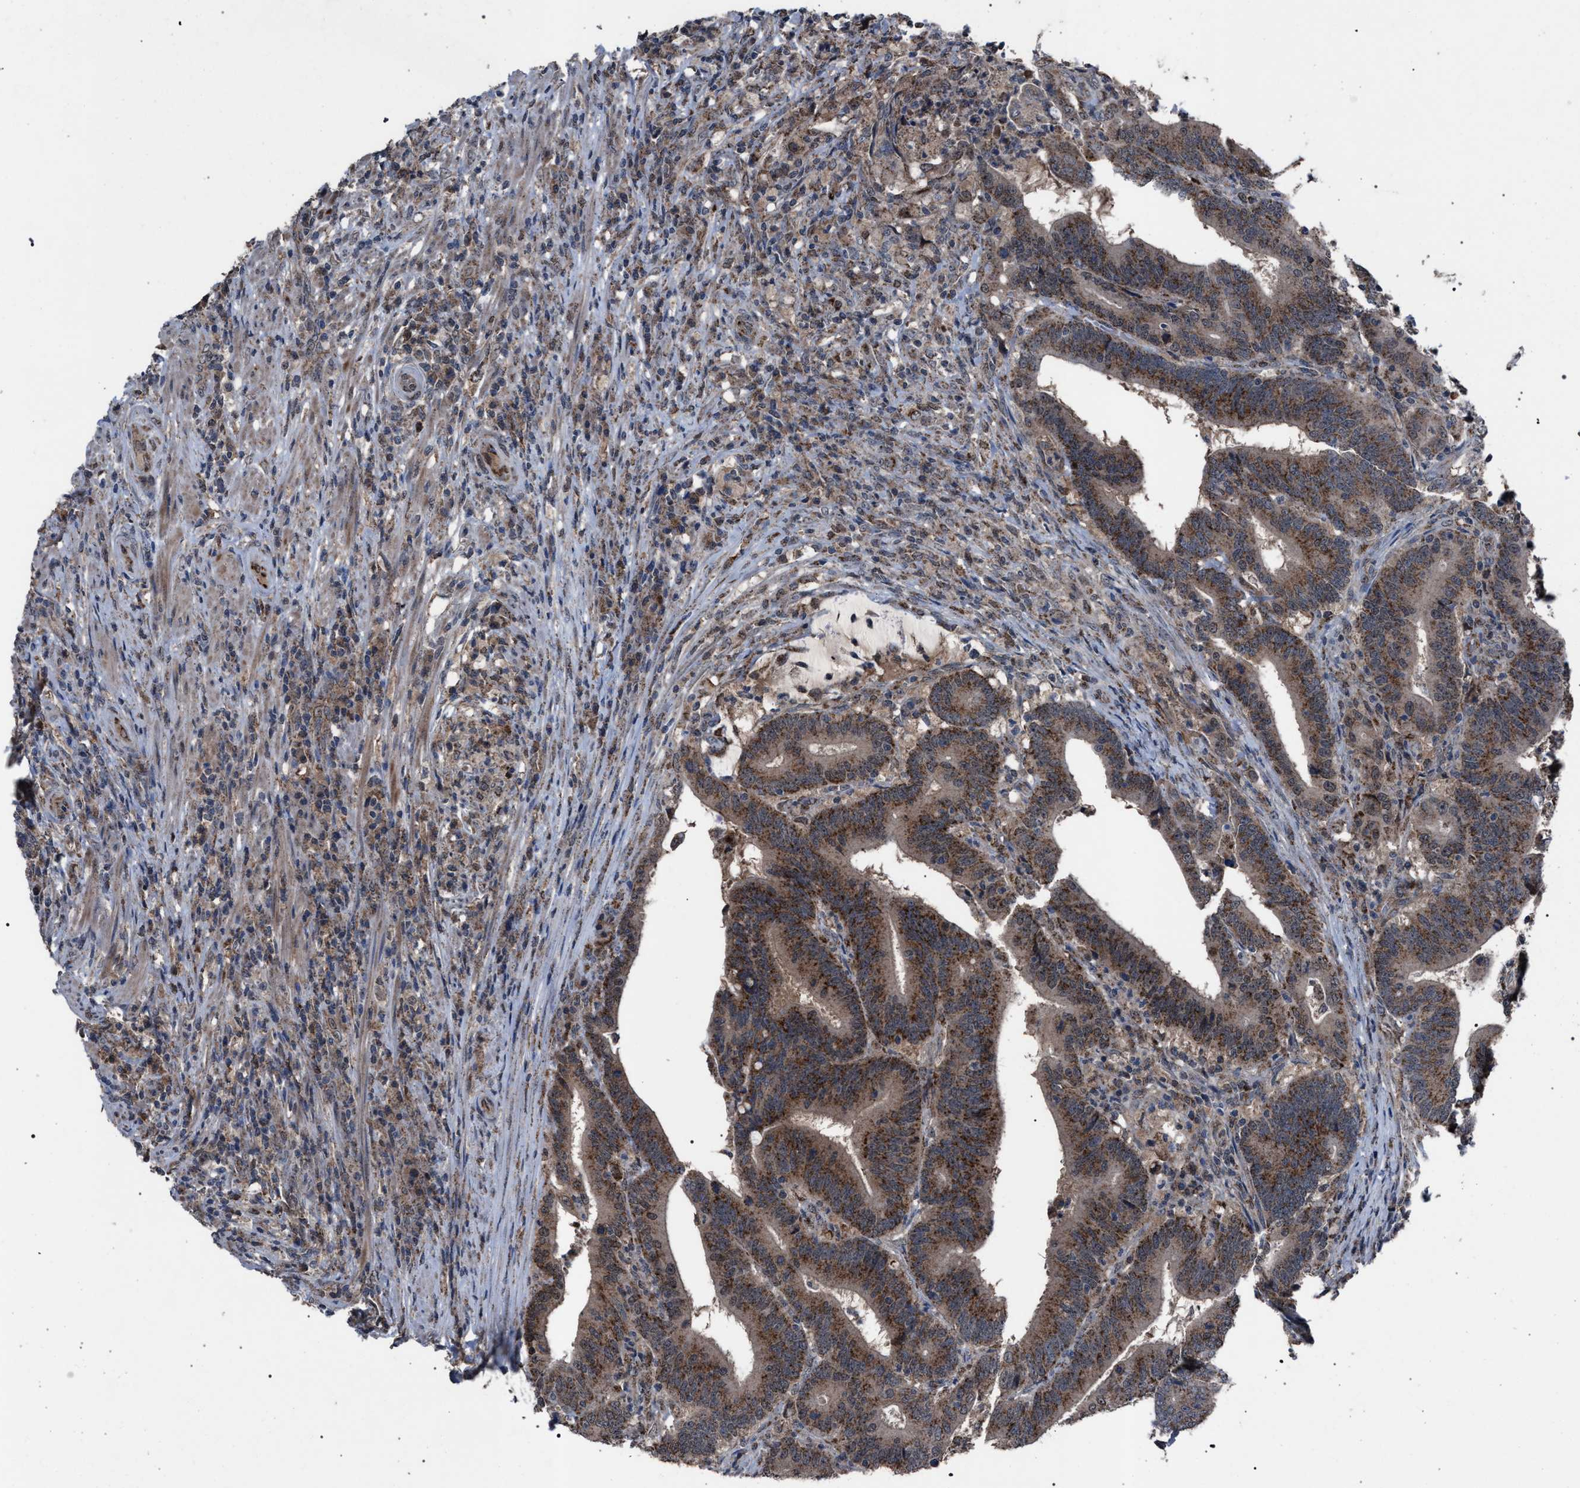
{"staining": {"intensity": "moderate", "quantity": ">75%", "location": "cytoplasmic/membranous"}, "tissue": "colorectal cancer", "cell_type": "Tumor cells", "image_type": "cancer", "snomed": [{"axis": "morphology", "description": "Adenocarcinoma, NOS"}, {"axis": "topography", "description": "Colon"}], "caption": "Immunohistochemistry (IHC) staining of colorectal adenocarcinoma, which shows medium levels of moderate cytoplasmic/membranous expression in about >75% of tumor cells indicating moderate cytoplasmic/membranous protein positivity. The staining was performed using DAB (brown) for protein detection and nuclei were counterstained in hematoxylin (blue).", "gene": "HSD17B4", "patient": {"sex": "female", "age": 66}}